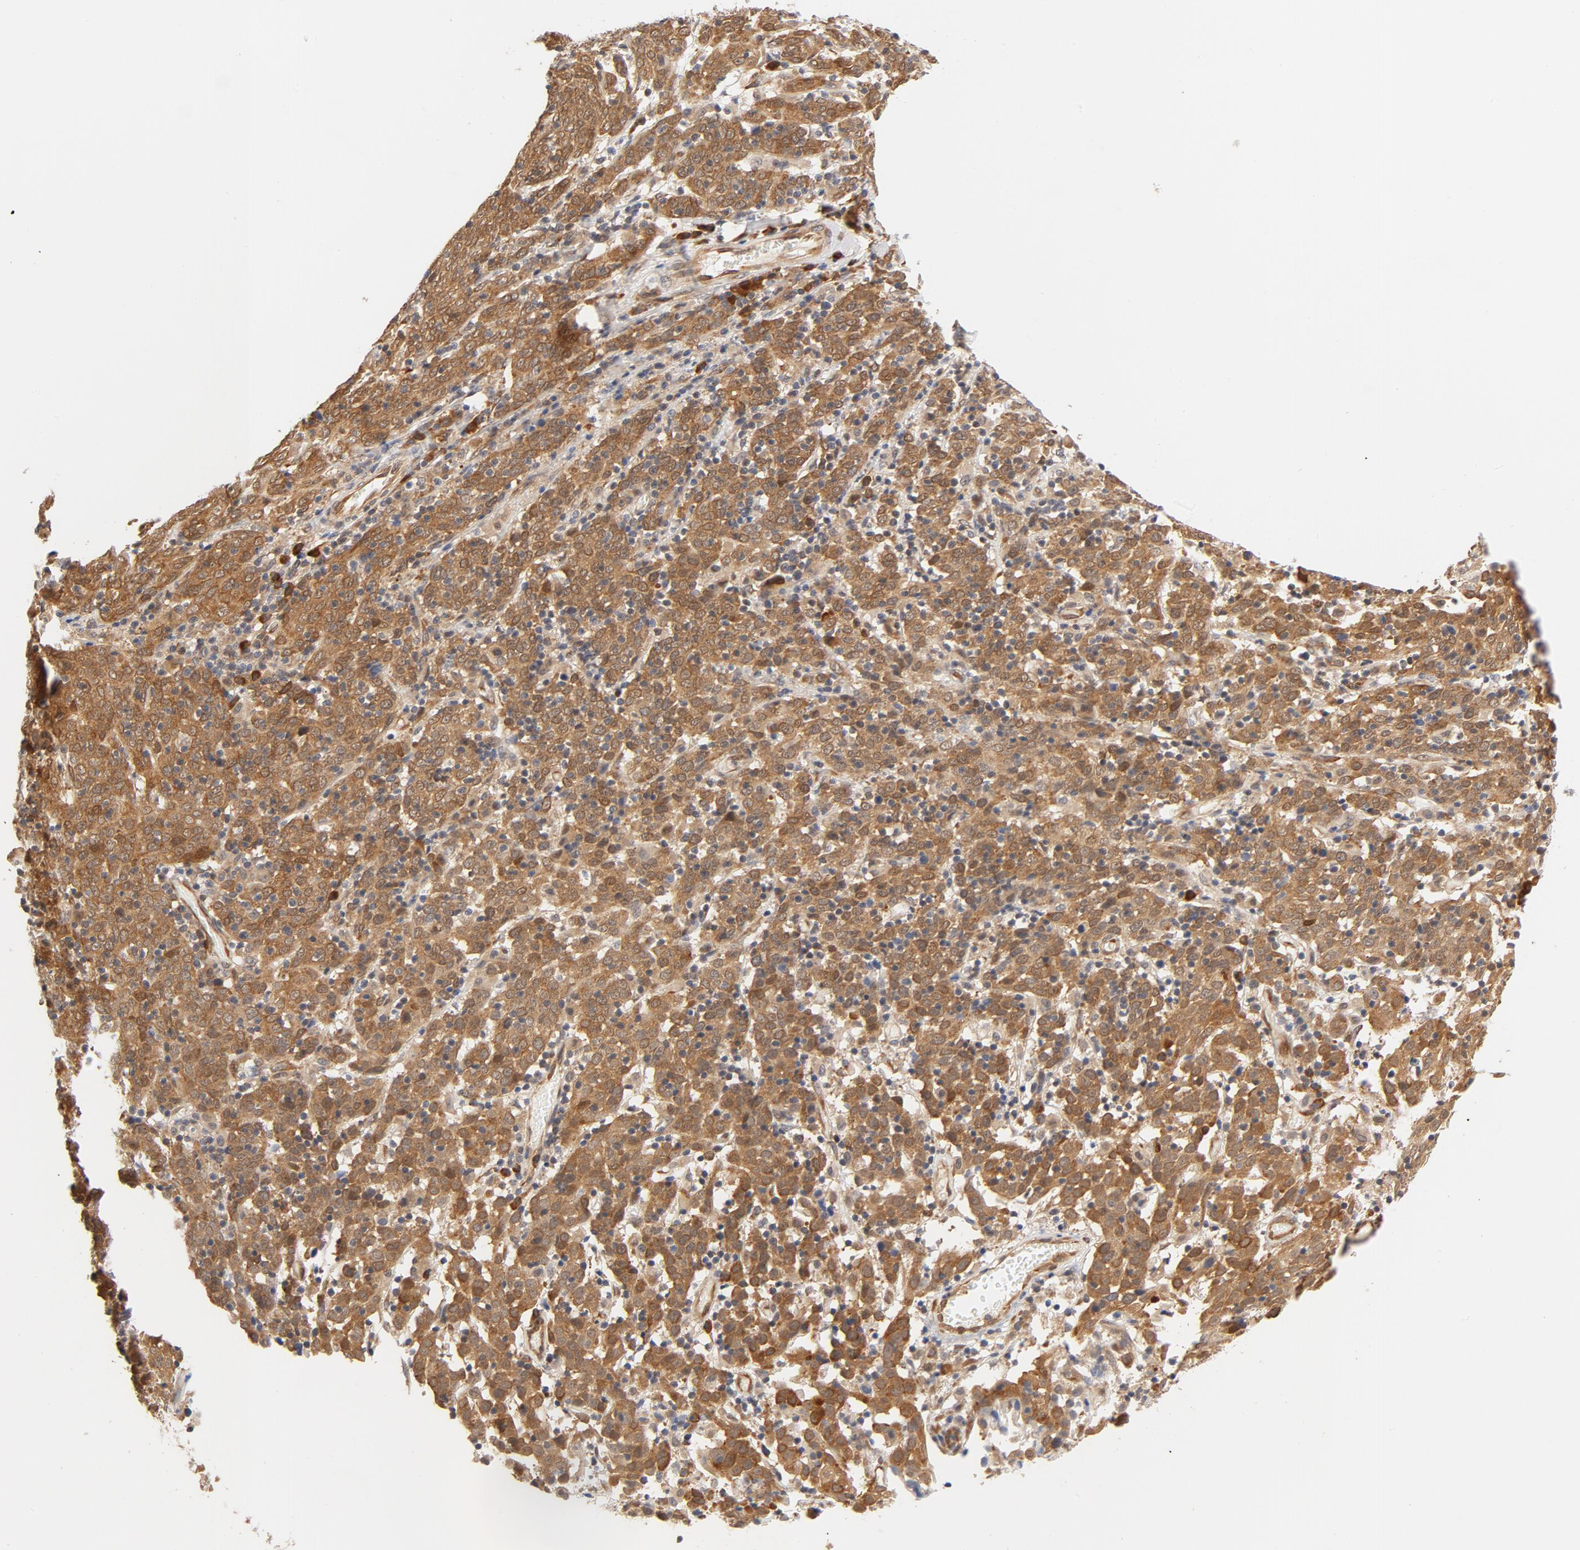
{"staining": {"intensity": "moderate", "quantity": ">75%", "location": "cytoplasmic/membranous"}, "tissue": "cervical cancer", "cell_type": "Tumor cells", "image_type": "cancer", "snomed": [{"axis": "morphology", "description": "Normal tissue, NOS"}, {"axis": "morphology", "description": "Squamous cell carcinoma, NOS"}, {"axis": "topography", "description": "Cervix"}], "caption": "High-magnification brightfield microscopy of squamous cell carcinoma (cervical) stained with DAB (3,3'-diaminobenzidine) (brown) and counterstained with hematoxylin (blue). tumor cells exhibit moderate cytoplasmic/membranous staining is identified in approximately>75% of cells. (DAB (3,3'-diaminobenzidine) IHC, brown staining for protein, blue staining for nuclei).", "gene": "EIF4E", "patient": {"sex": "female", "age": 67}}